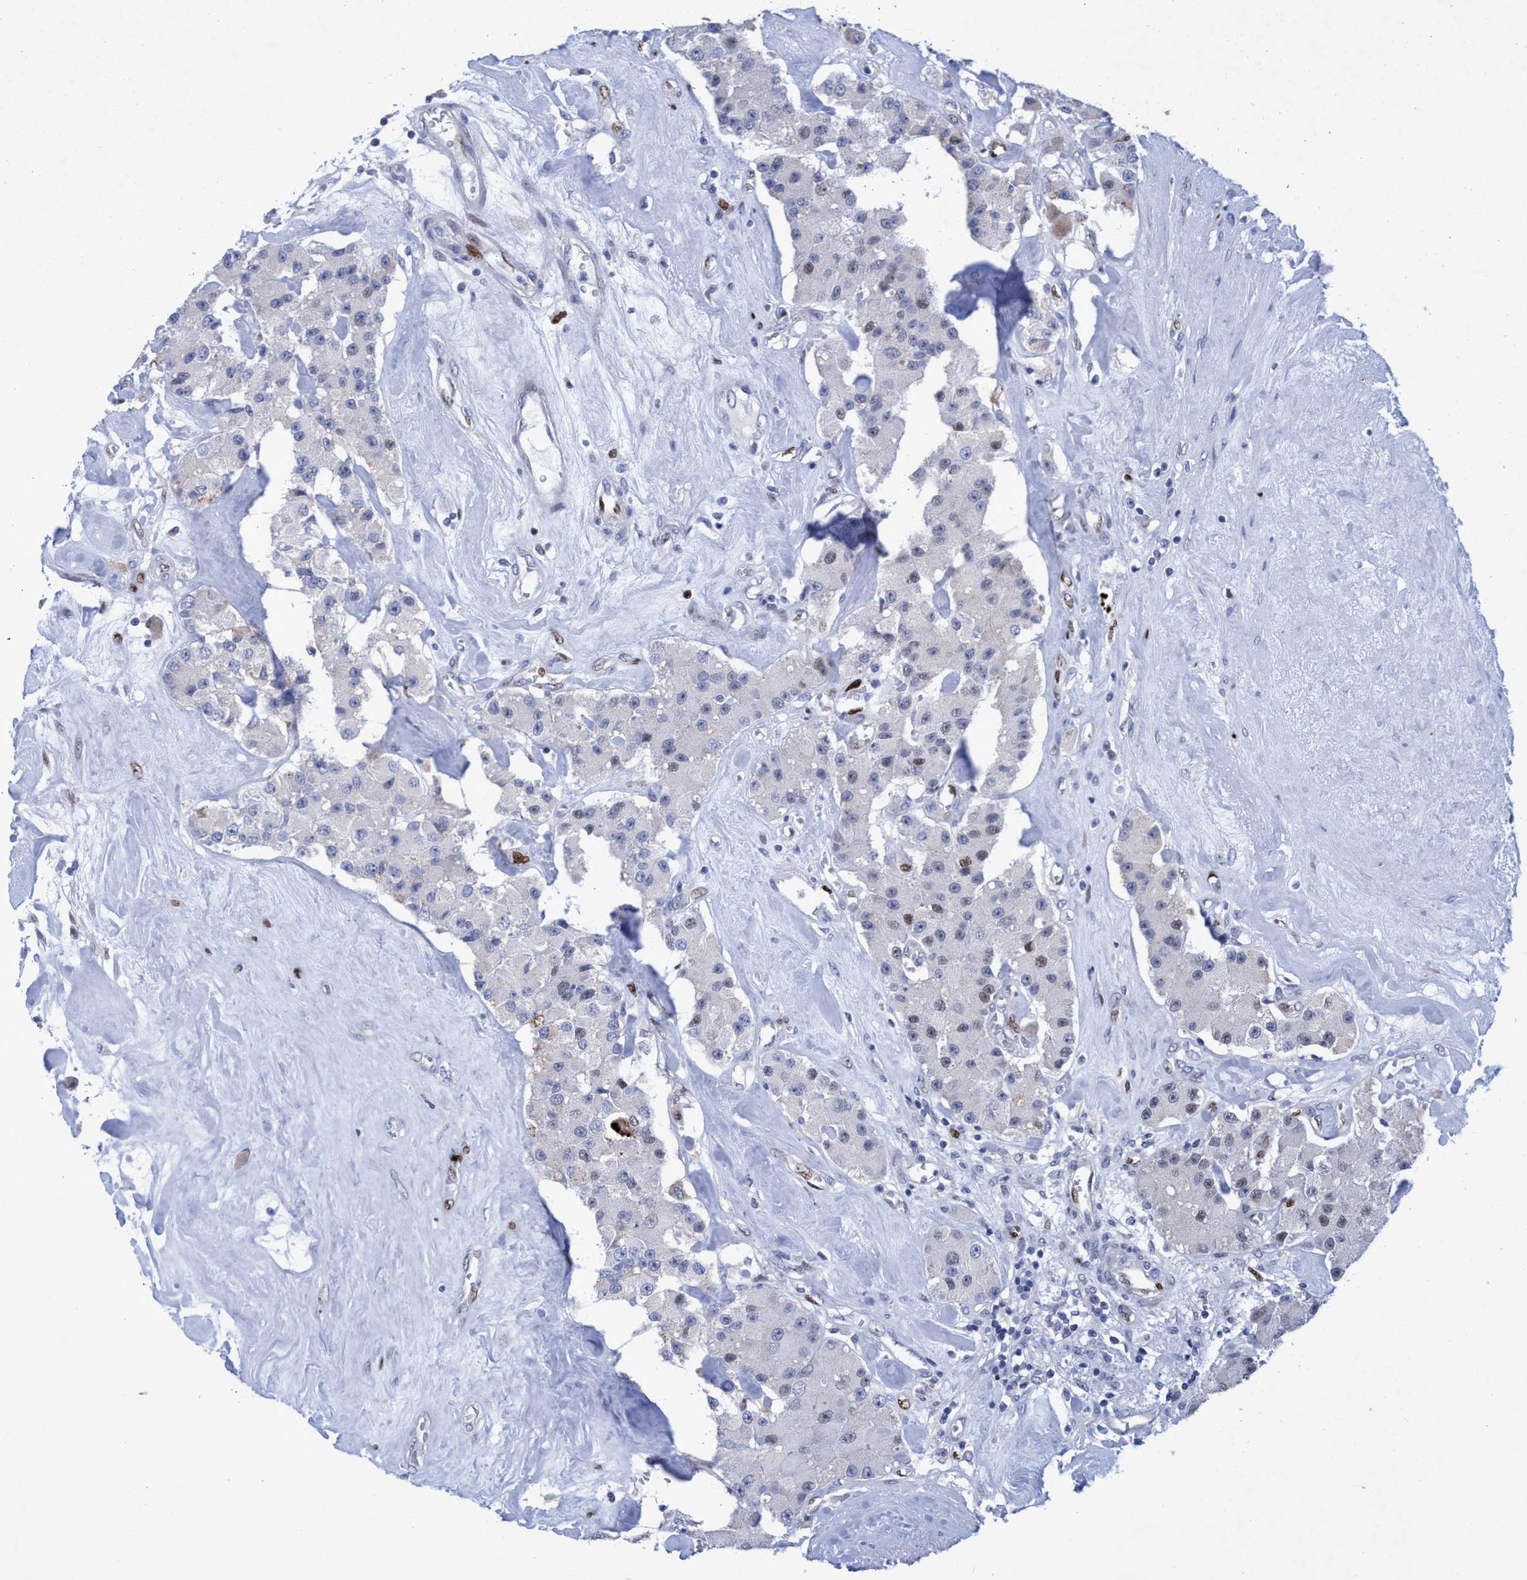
{"staining": {"intensity": "weak", "quantity": "<25%", "location": "nuclear"}, "tissue": "carcinoid", "cell_type": "Tumor cells", "image_type": "cancer", "snomed": [{"axis": "morphology", "description": "Carcinoid, malignant, NOS"}, {"axis": "topography", "description": "Pancreas"}], "caption": "High power microscopy histopathology image of an immunohistochemistry histopathology image of malignant carcinoid, revealing no significant expression in tumor cells.", "gene": "R3HCC1", "patient": {"sex": "male", "age": 41}}